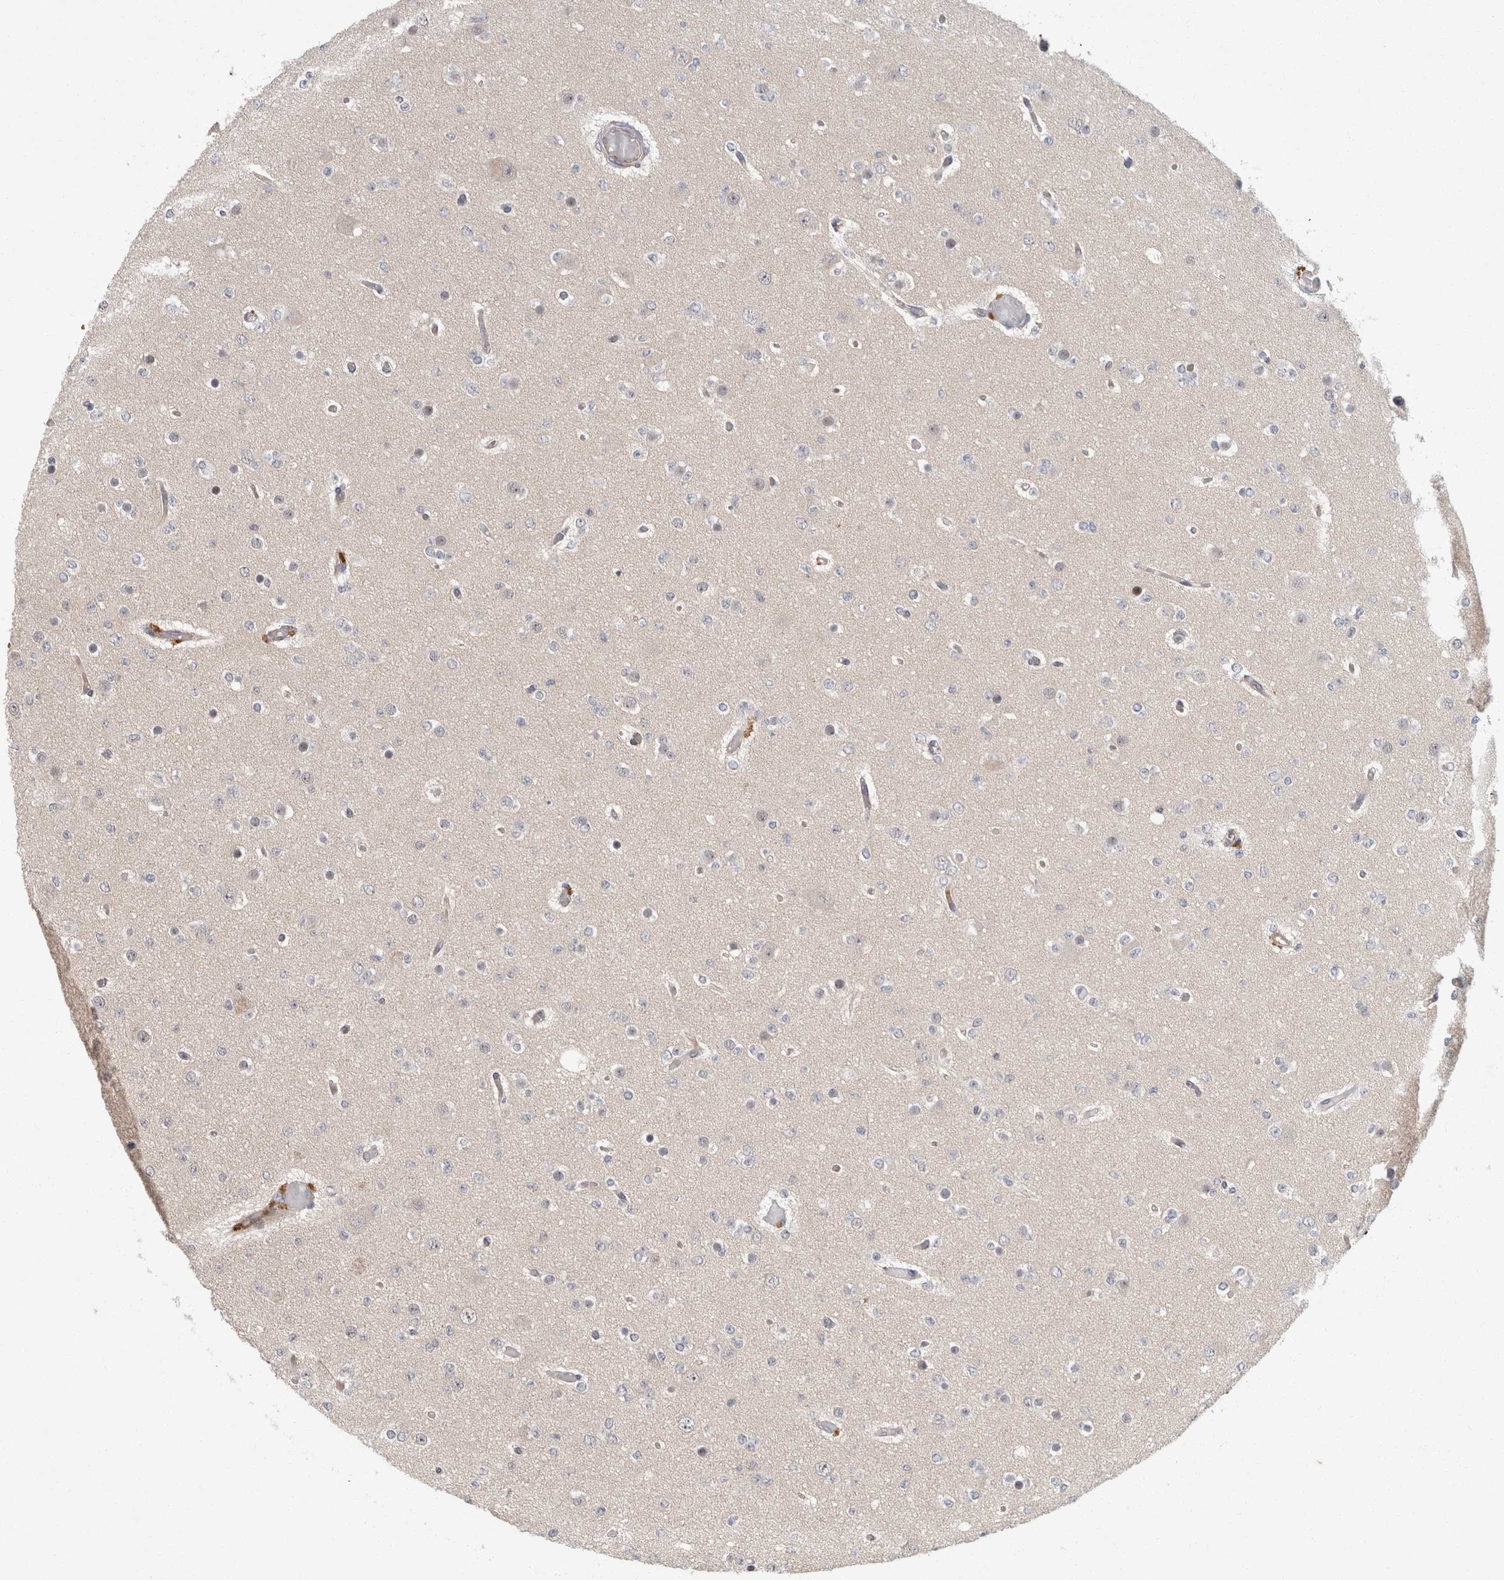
{"staining": {"intensity": "negative", "quantity": "none", "location": "none"}, "tissue": "glioma", "cell_type": "Tumor cells", "image_type": "cancer", "snomed": [{"axis": "morphology", "description": "Glioma, malignant, Low grade"}, {"axis": "topography", "description": "Brain"}], "caption": "Protein analysis of glioma exhibits no significant positivity in tumor cells.", "gene": "CRISPLD1", "patient": {"sex": "female", "age": 22}}